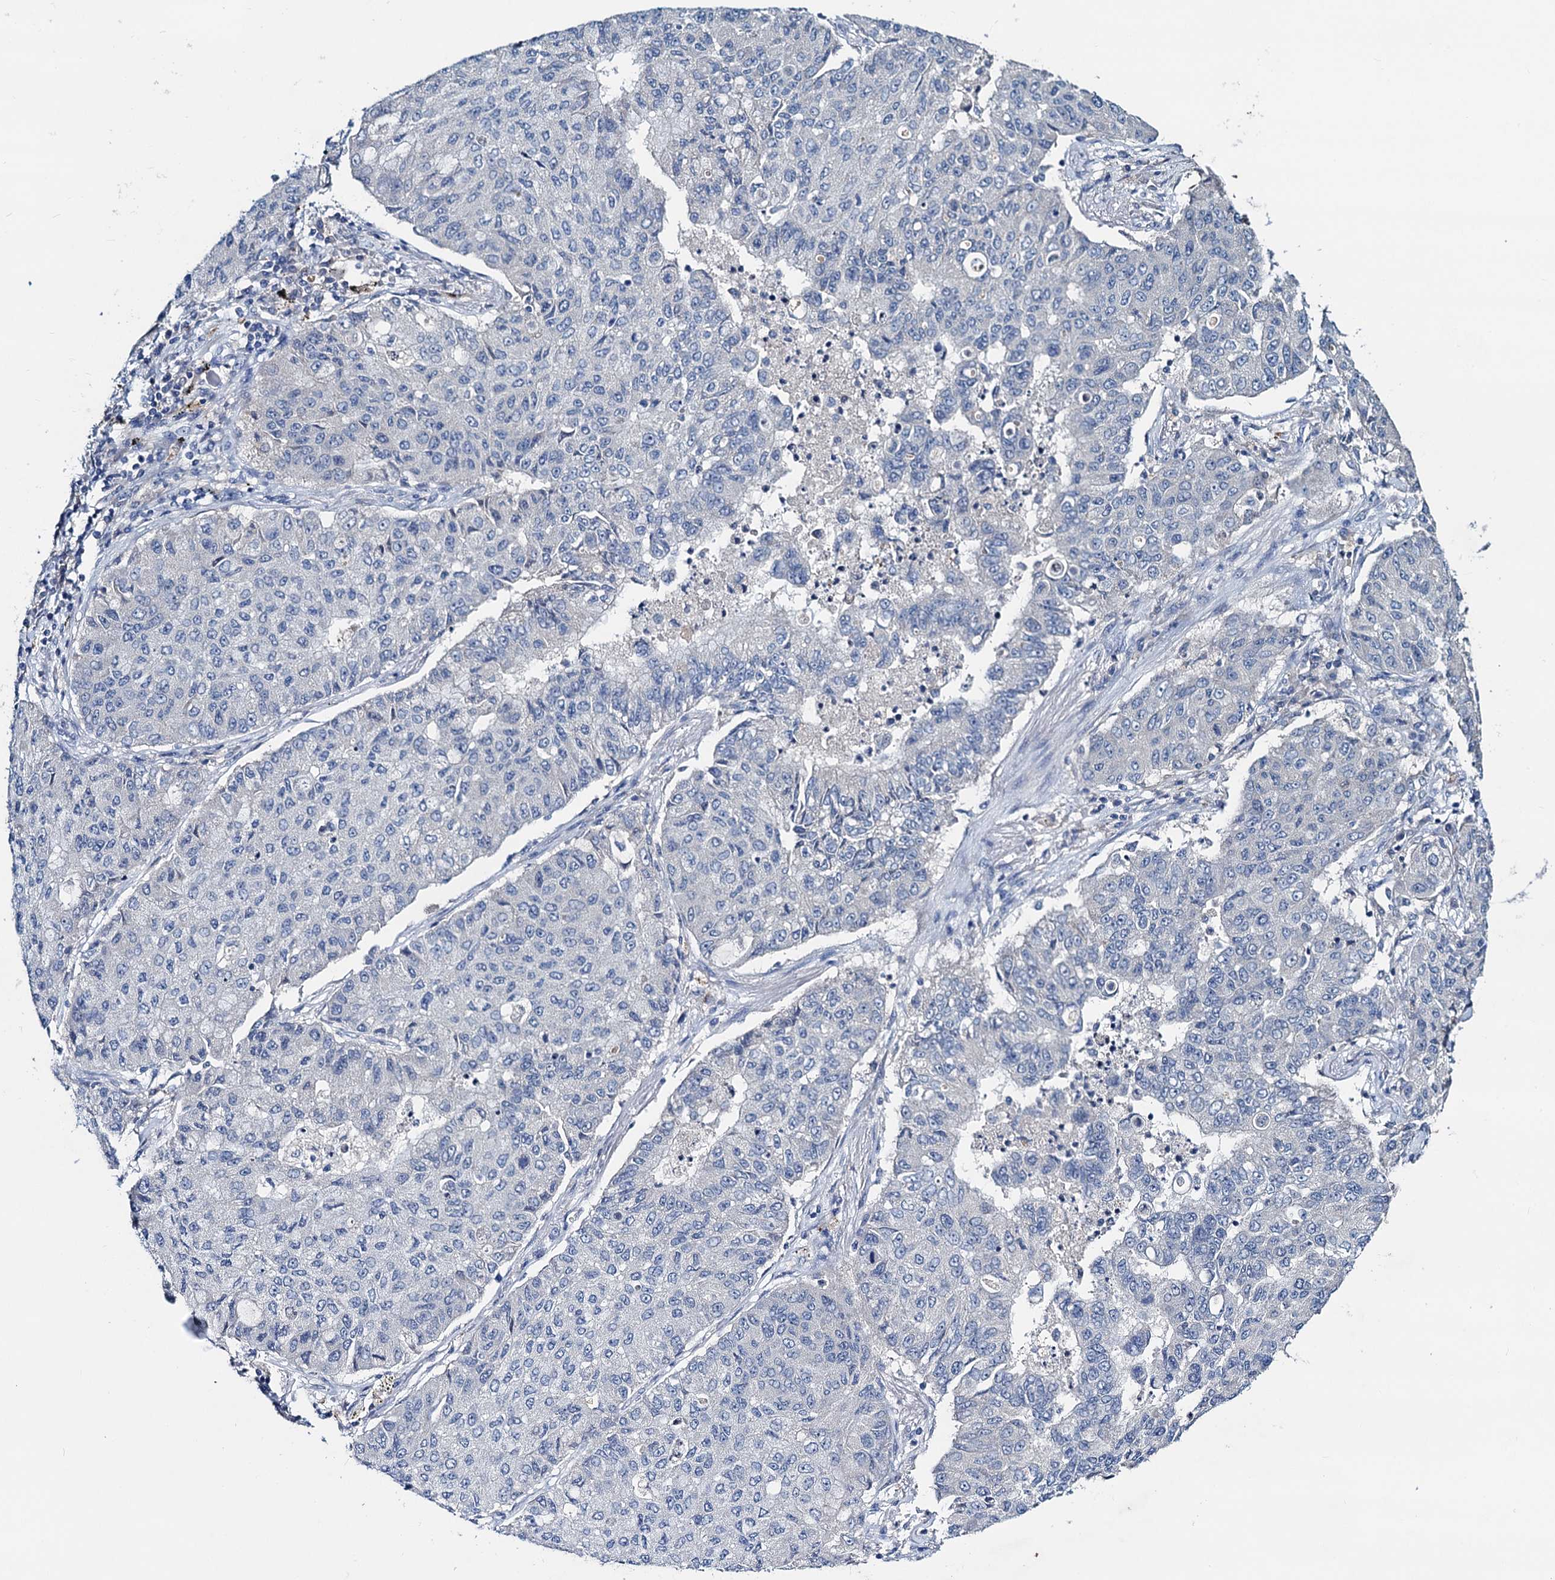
{"staining": {"intensity": "negative", "quantity": "none", "location": "none"}, "tissue": "lung cancer", "cell_type": "Tumor cells", "image_type": "cancer", "snomed": [{"axis": "morphology", "description": "Squamous cell carcinoma, NOS"}, {"axis": "topography", "description": "Lung"}], "caption": "DAB immunohistochemical staining of human lung cancer demonstrates no significant positivity in tumor cells.", "gene": "RTKN2", "patient": {"sex": "male", "age": 74}}